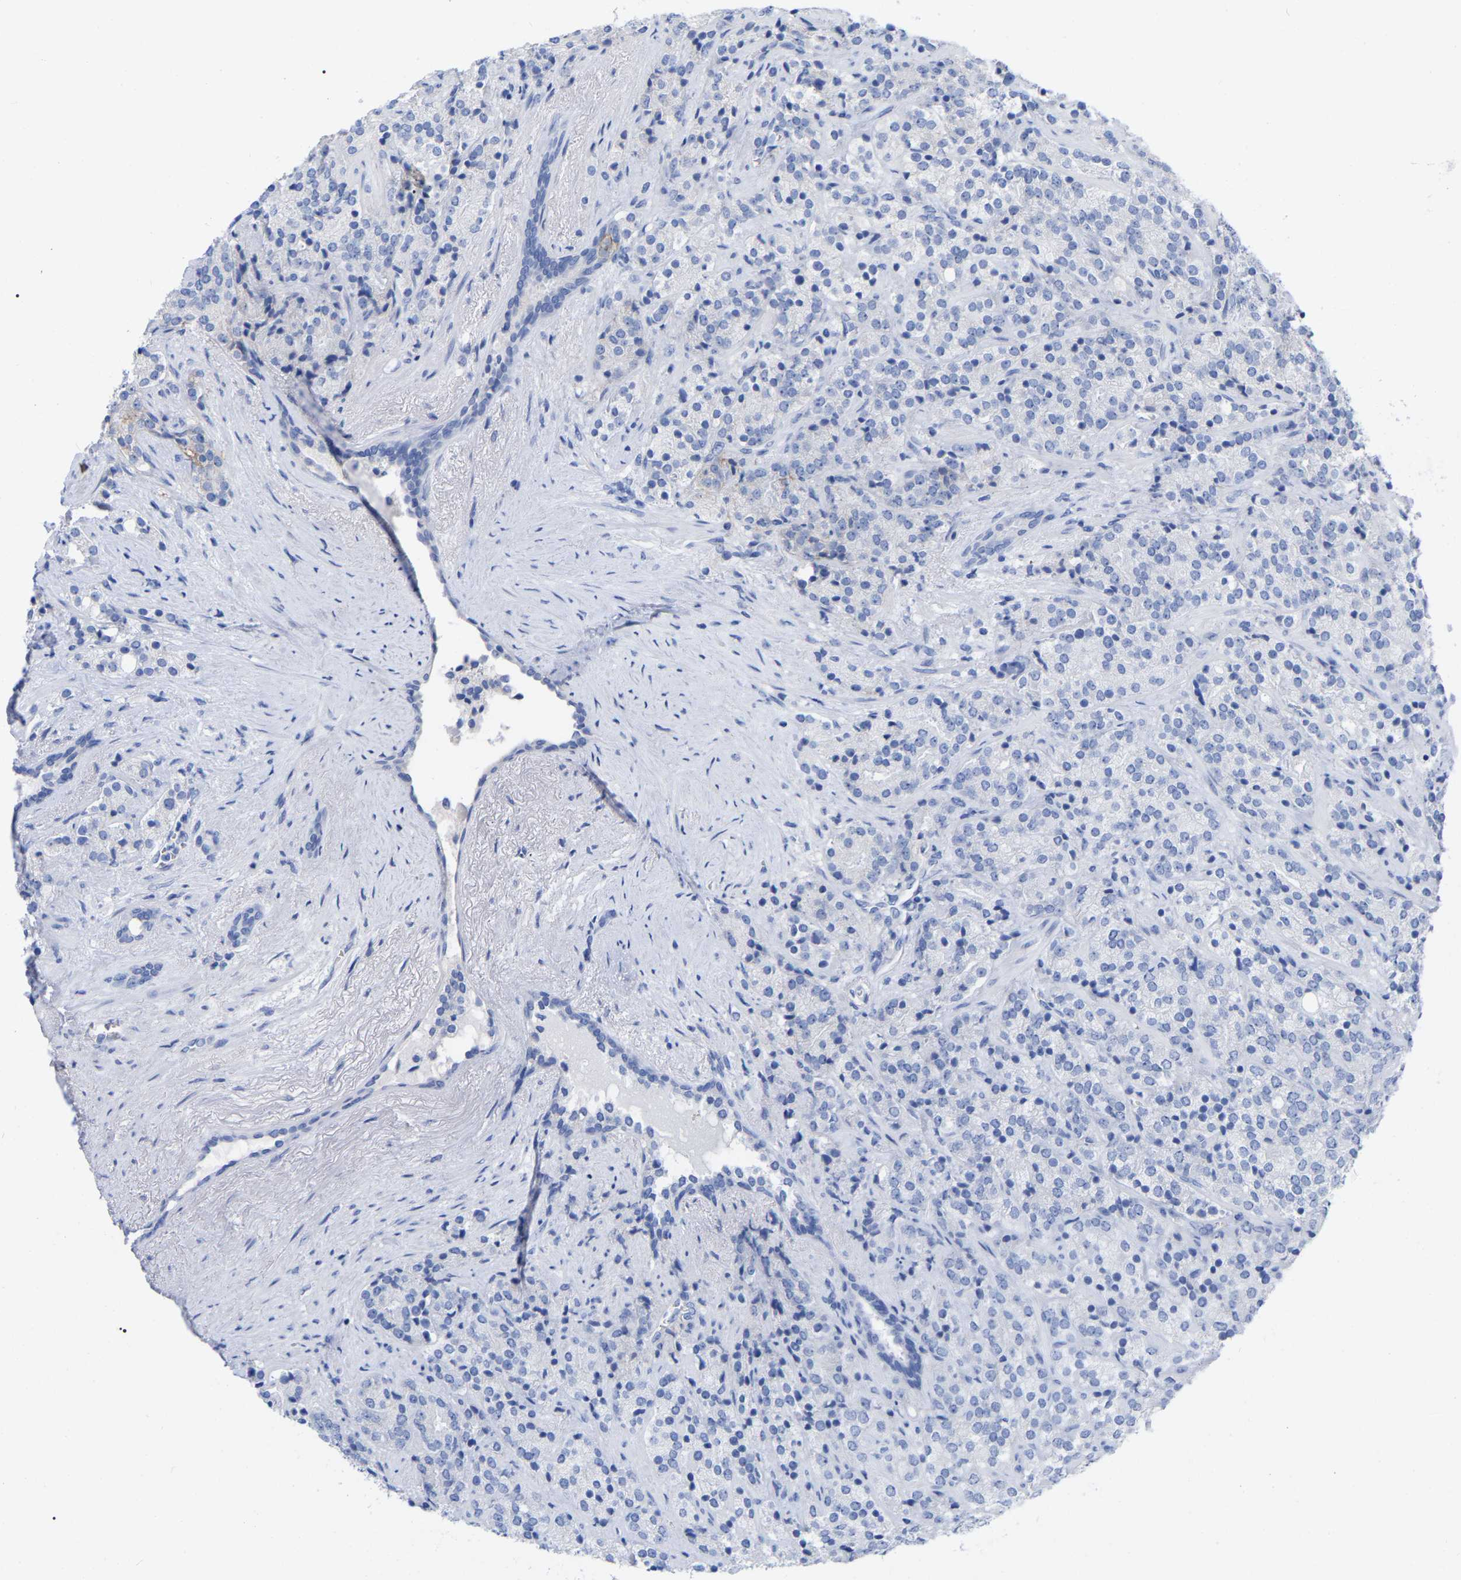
{"staining": {"intensity": "negative", "quantity": "none", "location": "none"}, "tissue": "prostate cancer", "cell_type": "Tumor cells", "image_type": "cancer", "snomed": [{"axis": "morphology", "description": "Adenocarcinoma, High grade"}, {"axis": "topography", "description": "Prostate"}], "caption": "This is a histopathology image of immunohistochemistry (IHC) staining of prostate cancer (high-grade adenocarcinoma), which shows no positivity in tumor cells. The staining is performed using DAB (3,3'-diaminobenzidine) brown chromogen with nuclei counter-stained in using hematoxylin.", "gene": "HAPLN1", "patient": {"sex": "male", "age": 71}}